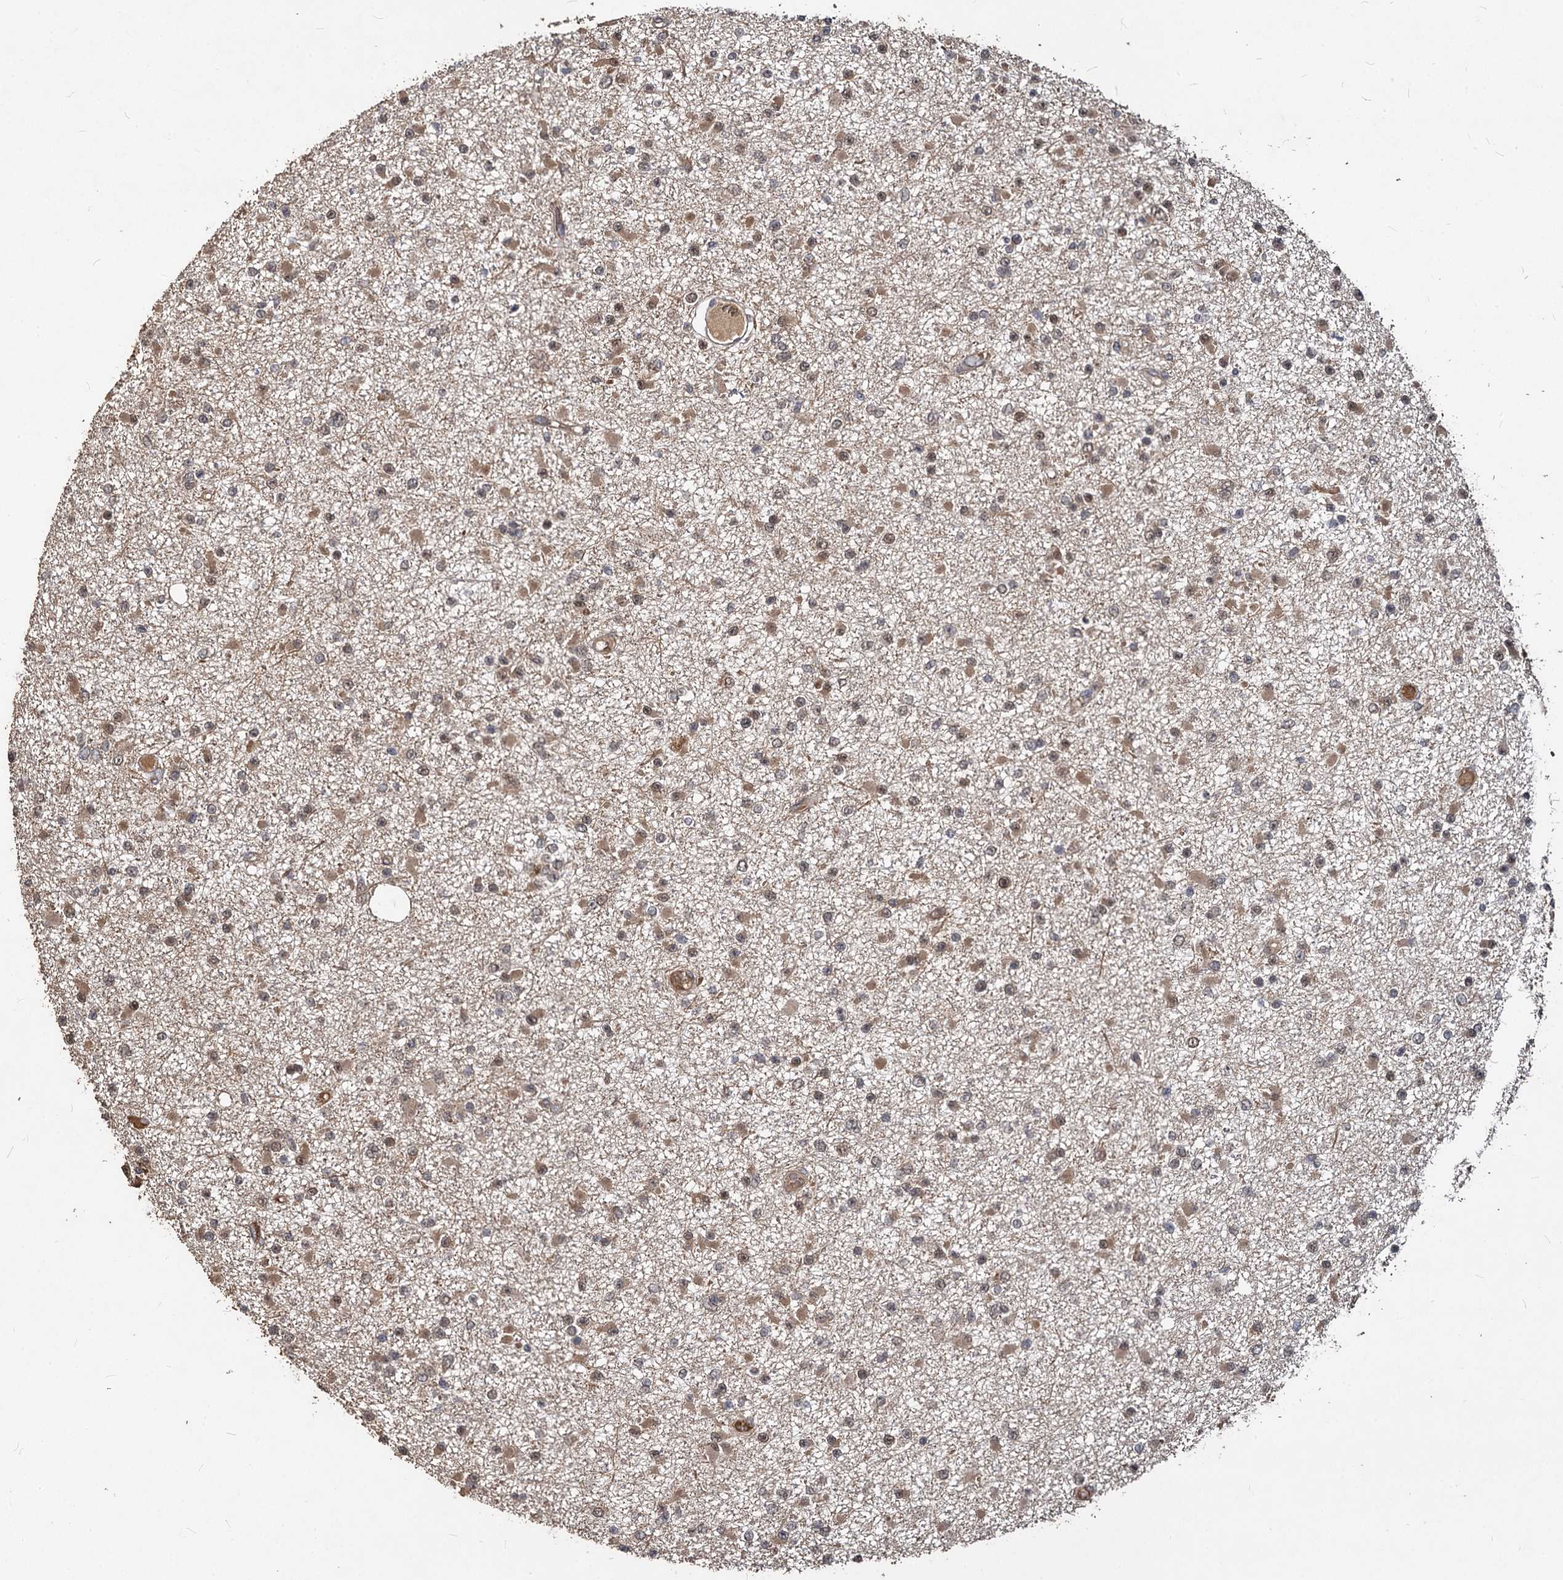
{"staining": {"intensity": "weak", "quantity": "25%-75%", "location": "cytoplasmic/membranous,nuclear"}, "tissue": "glioma", "cell_type": "Tumor cells", "image_type": "cancer", "snomed": [{"axis": "morphology", "description": "Glioma, malignant, Low grade"}, {"axis": "topography", "description": "Brain"}], "caption": "High-power microscopy captured an immunohistochemistry (IHC) micrograph of glioma, revealing weak cytoplasmic/membranous and nuclear expression in about 25%-75% of tumor cells.", "gene": "VPS51", "patient": {"sex": "female", "age": 22}}